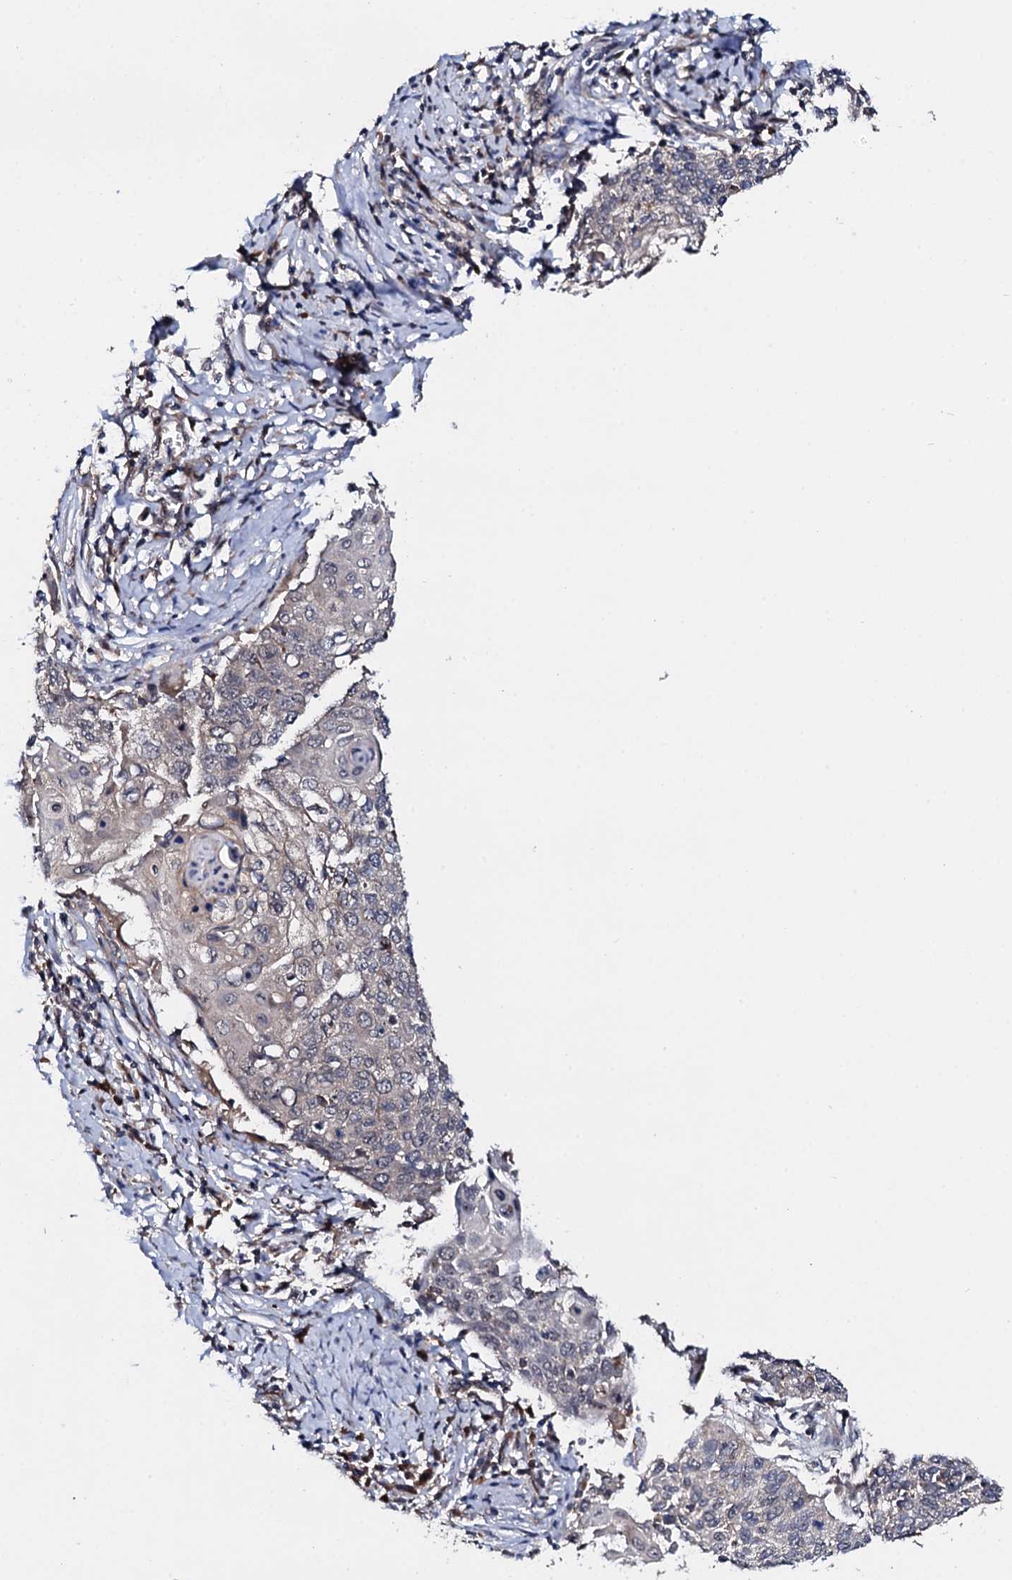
{"staining": {"intensity": "negative", "quantity": "none", "location": "none"}, "tissue": "cervical cancer", "cell_type": "Tumor cells", "image_type": "cancer", "snomed": [{"axis": "morphology", "description": "Squamous cell carcinoma, NOS"}, {"axis": "topography", "description": "Cervix"}], "caption": "Immunohistochemical staining of cervical cancer displays no significant positivity in tumor cells. The staining is performed using DAB brown chromogen with nuclei counter-stained in using hematoxylin.", "gene": "IP6K1", "patient": {"sex": "female", "age": 39}}